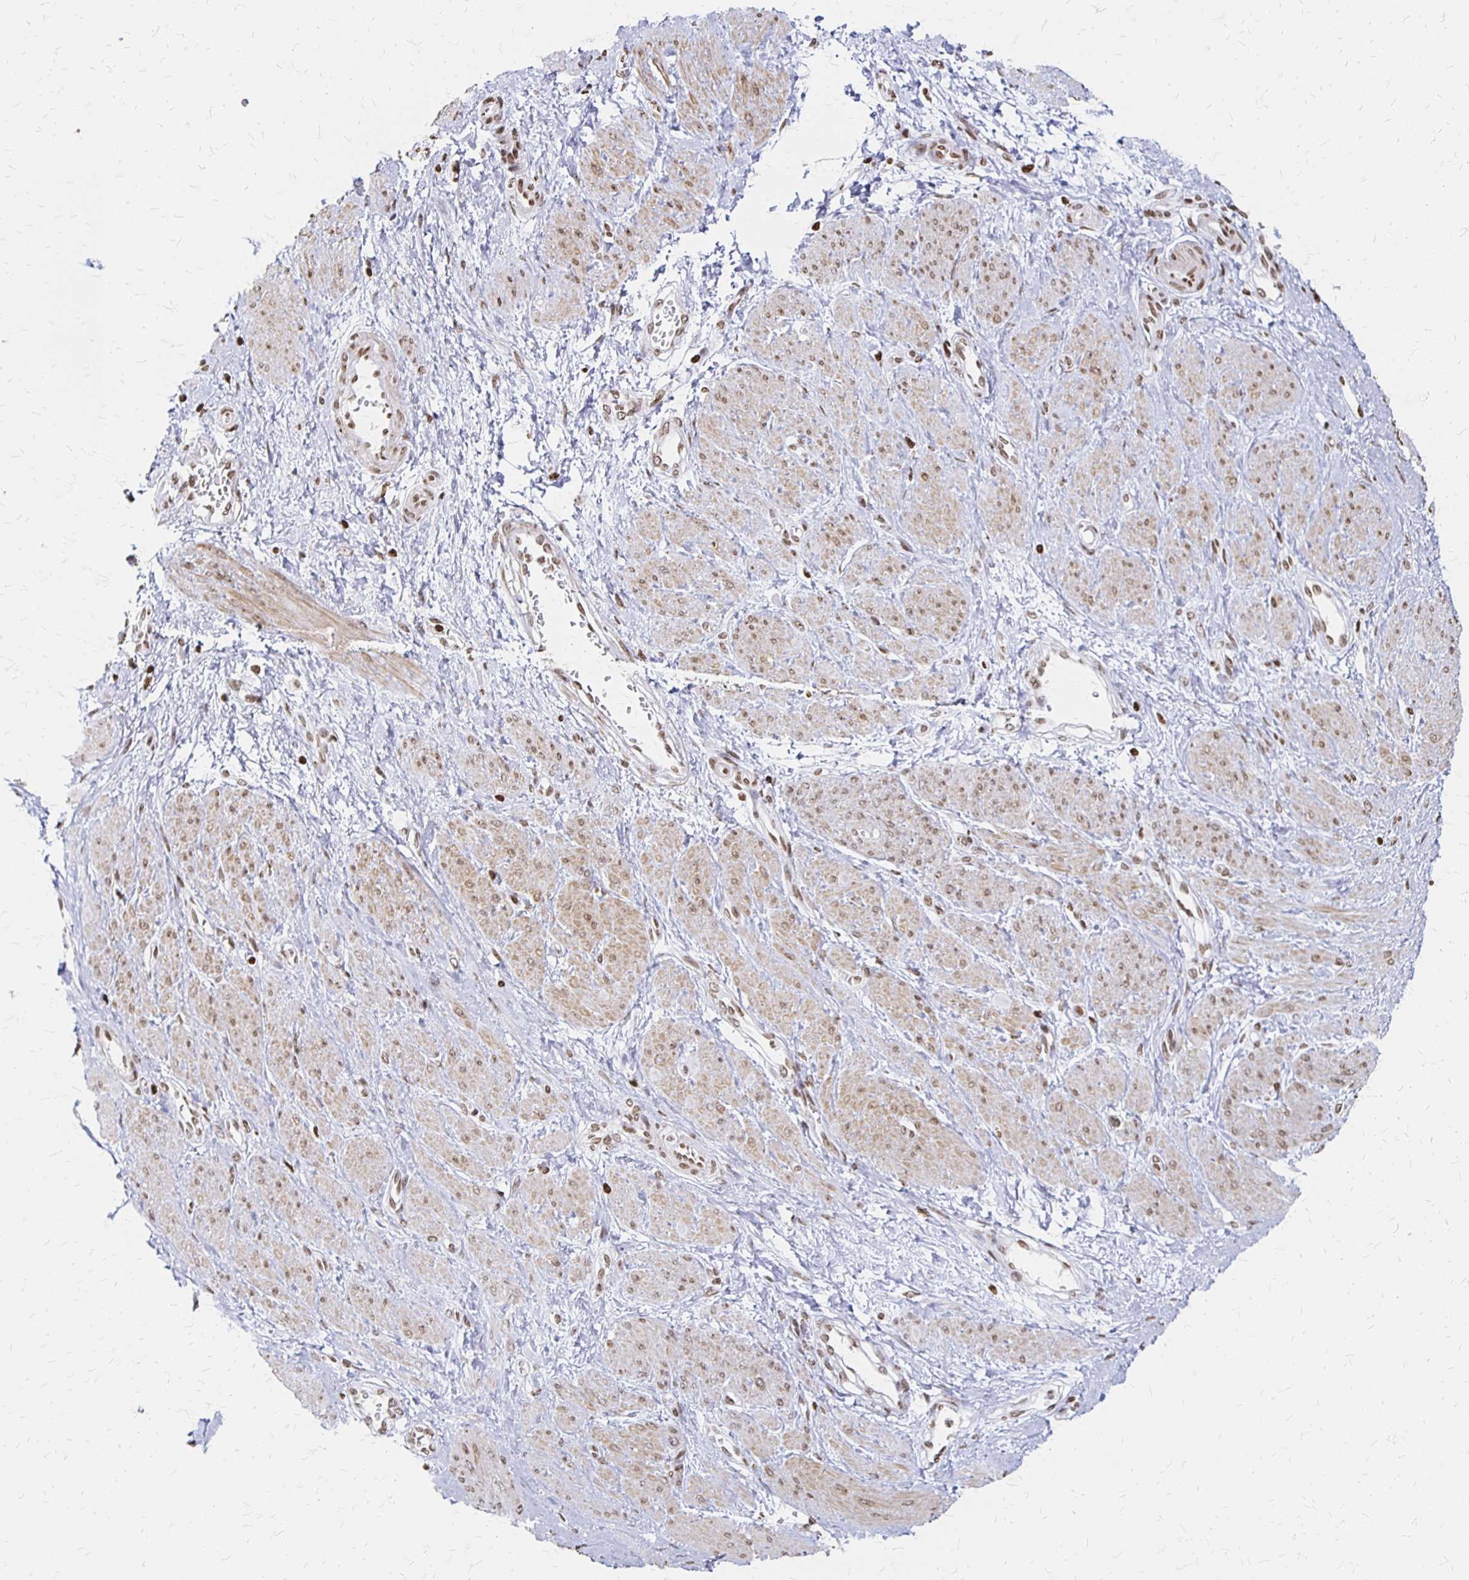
{"staining": {"intensity": "weak", "quantity": ">75%", "location": "nuclear"}, "tissue": "smooth muscle", "cell_type": "Smooth muscle cells", "image_type": "normal", "snomed": [{"axis": "morphology", "description": "Normal tissue, NOS"}, {"axis": "topography", "description": "Smooth muscle"}, {"axis": "topography", "description": "Uterus"}], "caption": "An immunohistochemistry (IHC) photomicrograph of unremarkable tissue is shown. Protein staining in brown highlights weak nuclear positivity in smooth muscle within smooth muscle cells.", "gene": "ZNF280C", "patient": {"sex": "female", "age": 39}}